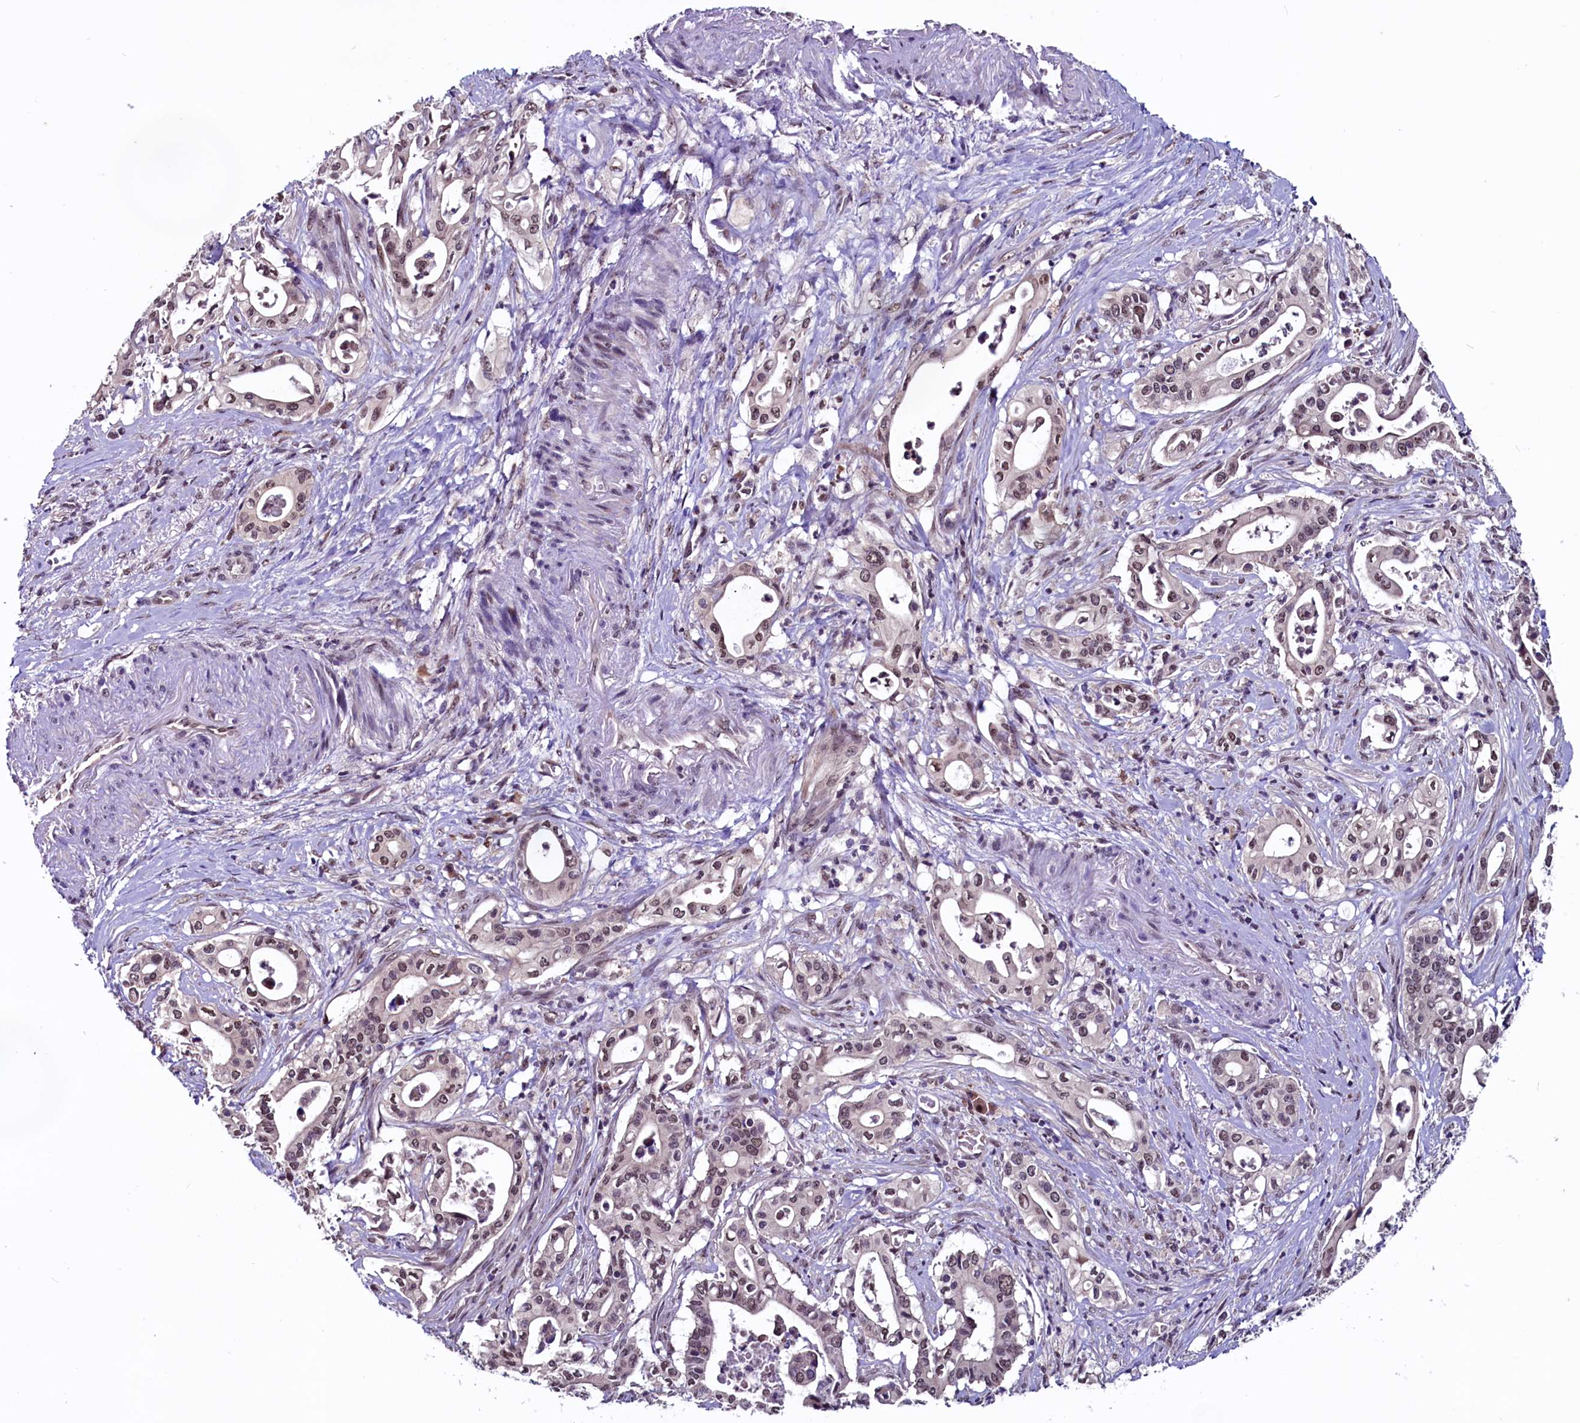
{"staining": {"intensity": "weak", "quantity": ">75%", "location": "nuclear"}, "tissue": "pancreatic cancer", "cell_type": "Tumor cells", "image_type": "cancer", "snomed": [{"axis": "morphology", "description": "Adenocarcinoma, NOS"}, {"axis": "topography", "description": "Pancreas"}], "caption": "Weak nuclear positivity for a protein is present in approximately >75% of tumor cells of pancreatic cancer using immunohistochemistry.", "gene": "RNMT", "patient": {"sex": "female", "age": 77}}